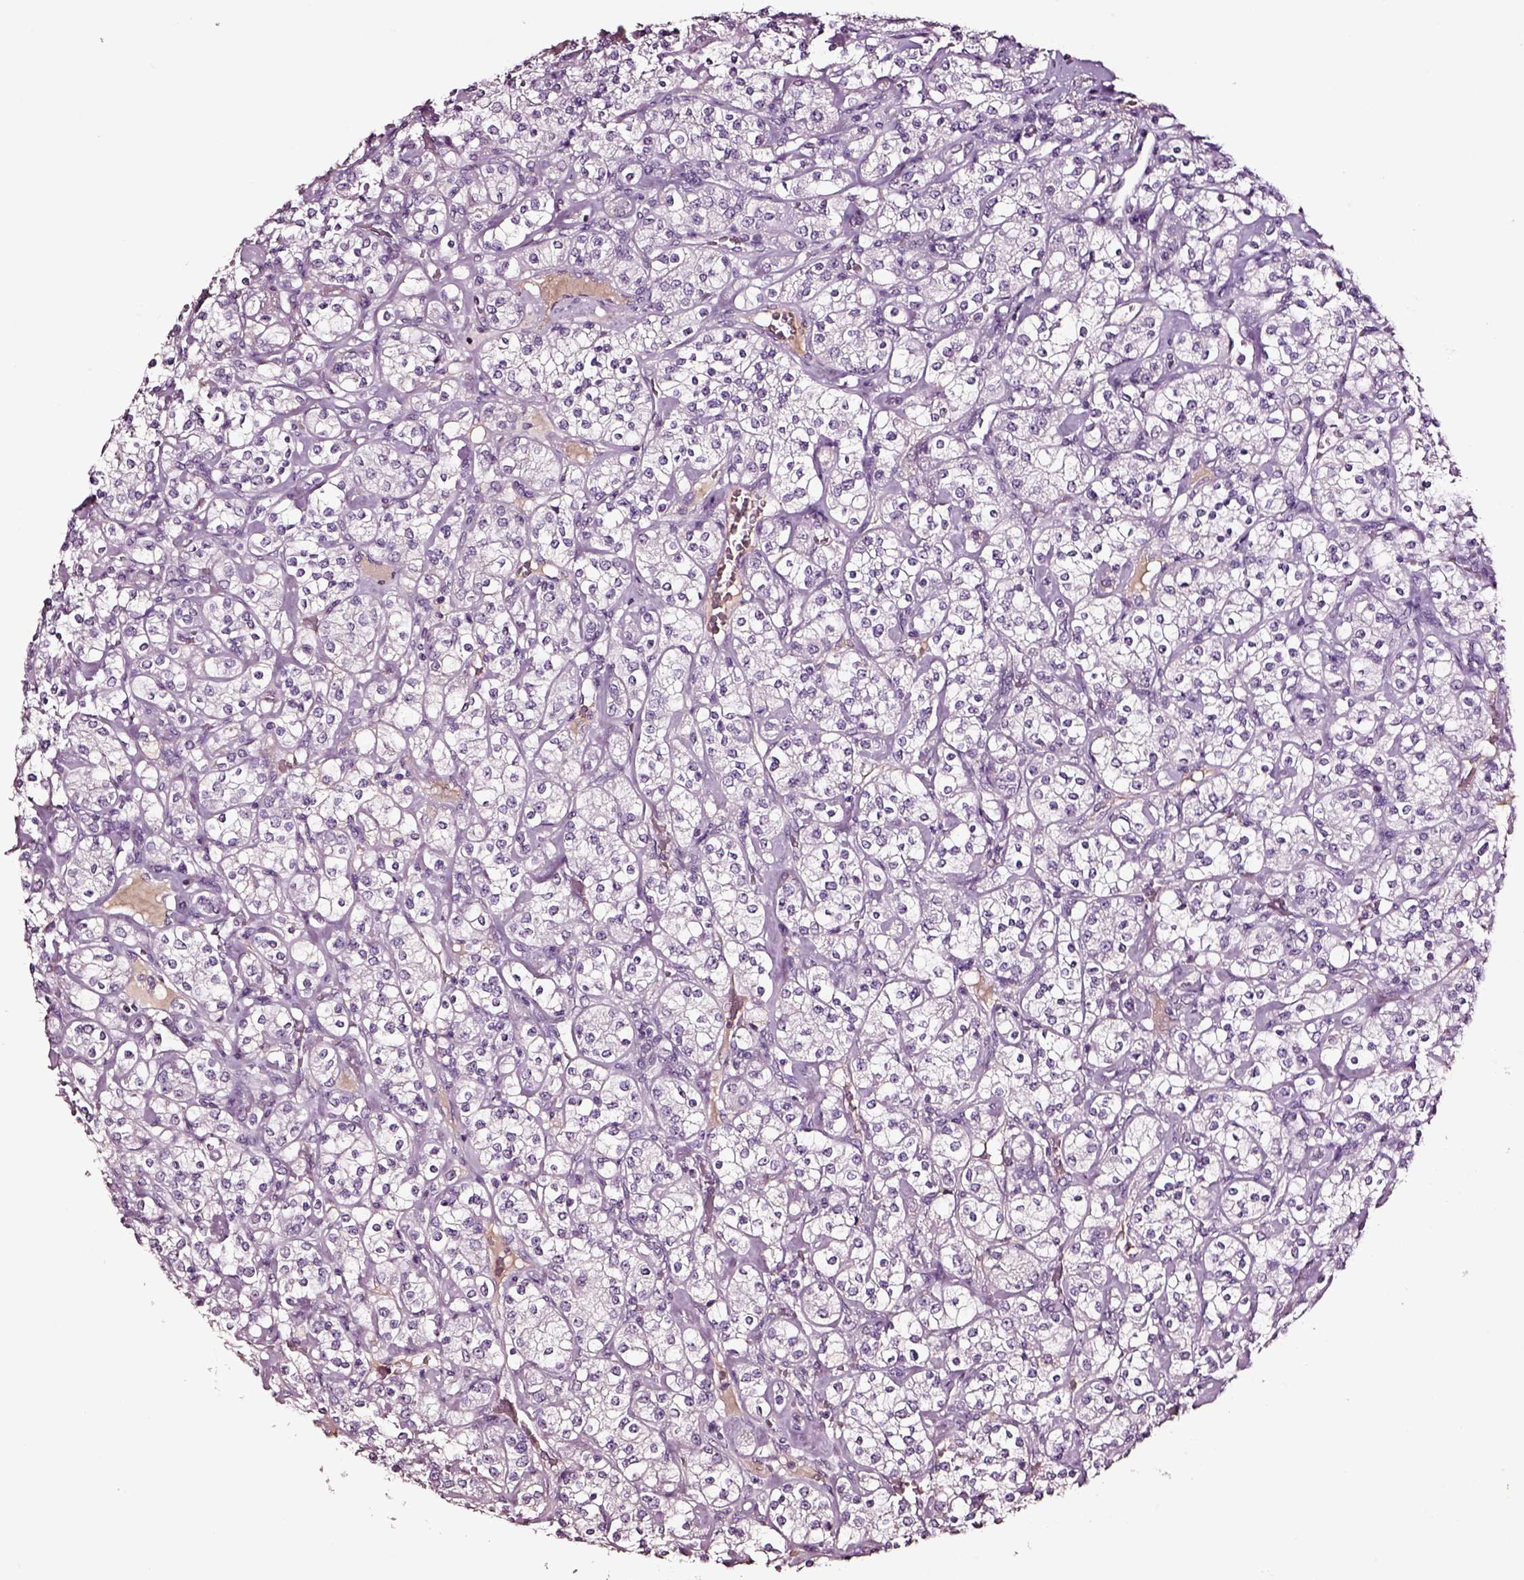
{"staining": {"intensity": "negative", "quantity": "none", "location": "none"}, "tissue": "renal cancer", "cell_type": "Tumor cells", "image_type": "cancer", "snomed": [{"axis": "morphology", "description": "Adenocarcinoma, NOS"}, {"axis": "topography", "description": "Kidney"}], "caption": "The histopathology image displays no significant expression in tumor cells of renal cancer (adenocarcinoma).", "gene": "SMIM17", "patient": {"sex": "male", "age": 77}}